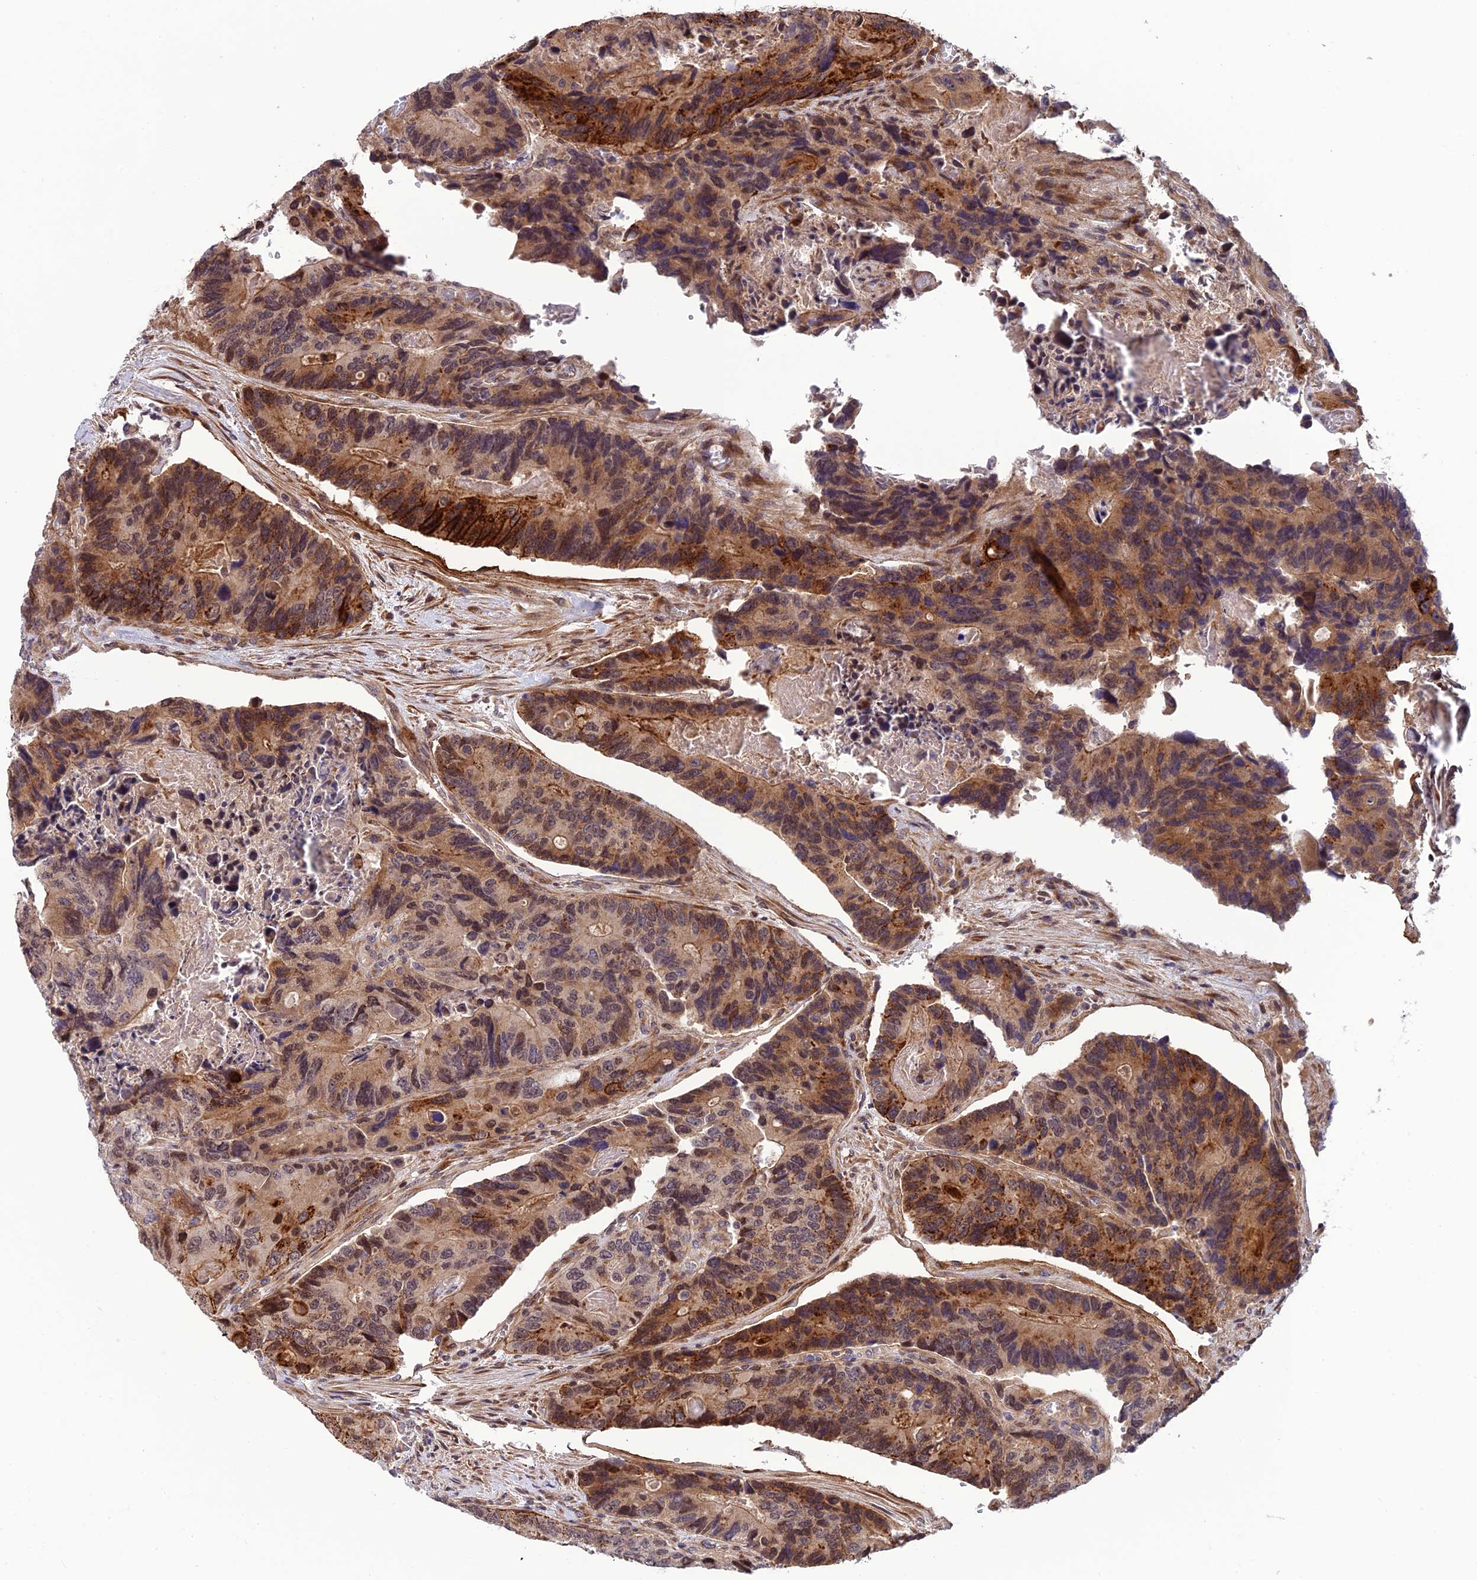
{"staining": {"intensity": "moderate", "quantity": ">75%", "location": "cytoplasmic/membranous,nuclear"}, "tissue": "colorectal cancer", "cell_type": "Tumor cells", "image_type": "cancer", "snomed": [{"axis": "morphology", "description": "Adenocarcinoma, NOS"}, {"axis": "topography", "description": "Colon"}], "caption": "Immunohistochemical staining of human colorectal cancer exhibits moderate cytoplasmic/membranous and nuclear protein expression in about >75% of tumor cells.", "gene": "SMIM7", "patient": {"sex": "male", "age": 84}}